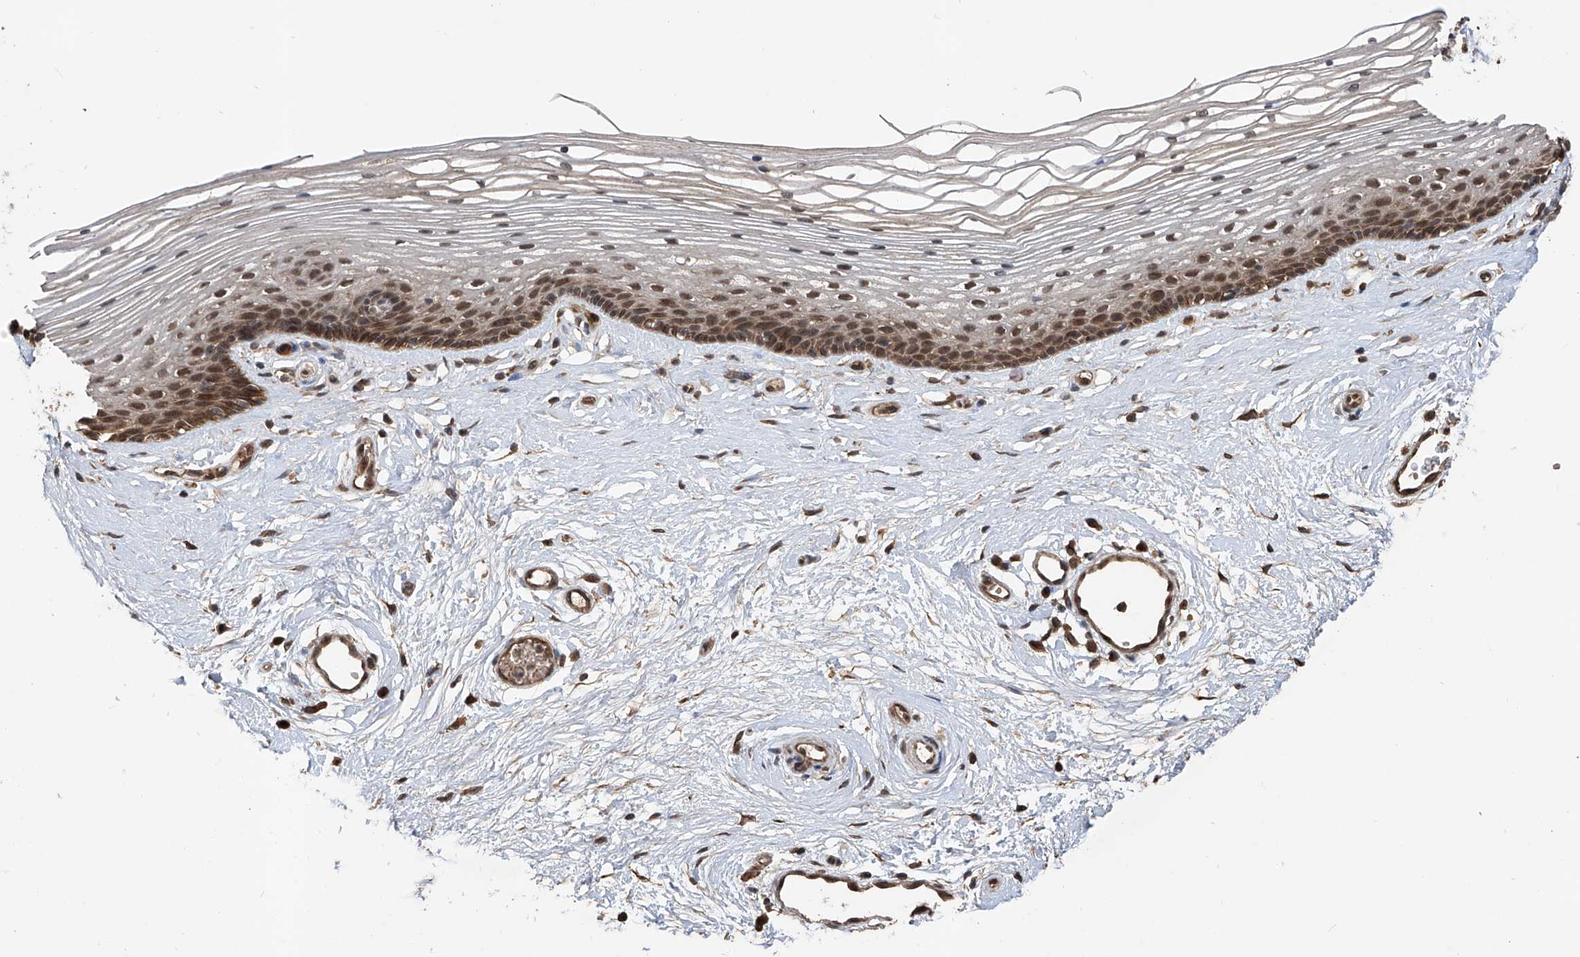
{"staining": {"intensity": "moderate", "quantity": "25%-75%", "location": "cytoplasmic/membranous,nuclear"}, "tissue": "vagina", "cell_type": "Squamous epithelial cells", "image_type": "normal", "snomed": [{"axis": "morphology", "description": "Normal tissue, NOS"}, {"axis": "topography", "description": "Vagina"}], "caption": "A high-resolution image shows immunohistochemistry (IHC) staining of normal vagina, which displays moderate cytoplasmic/membranous,nuclear staining in approximately 25%-75% of squamous epithelial cells. (Brightfield microscopy of DAB IHC at high magnification).", "gene": "LYSMD4", "patient": {"sex": "female", "age": 46}}